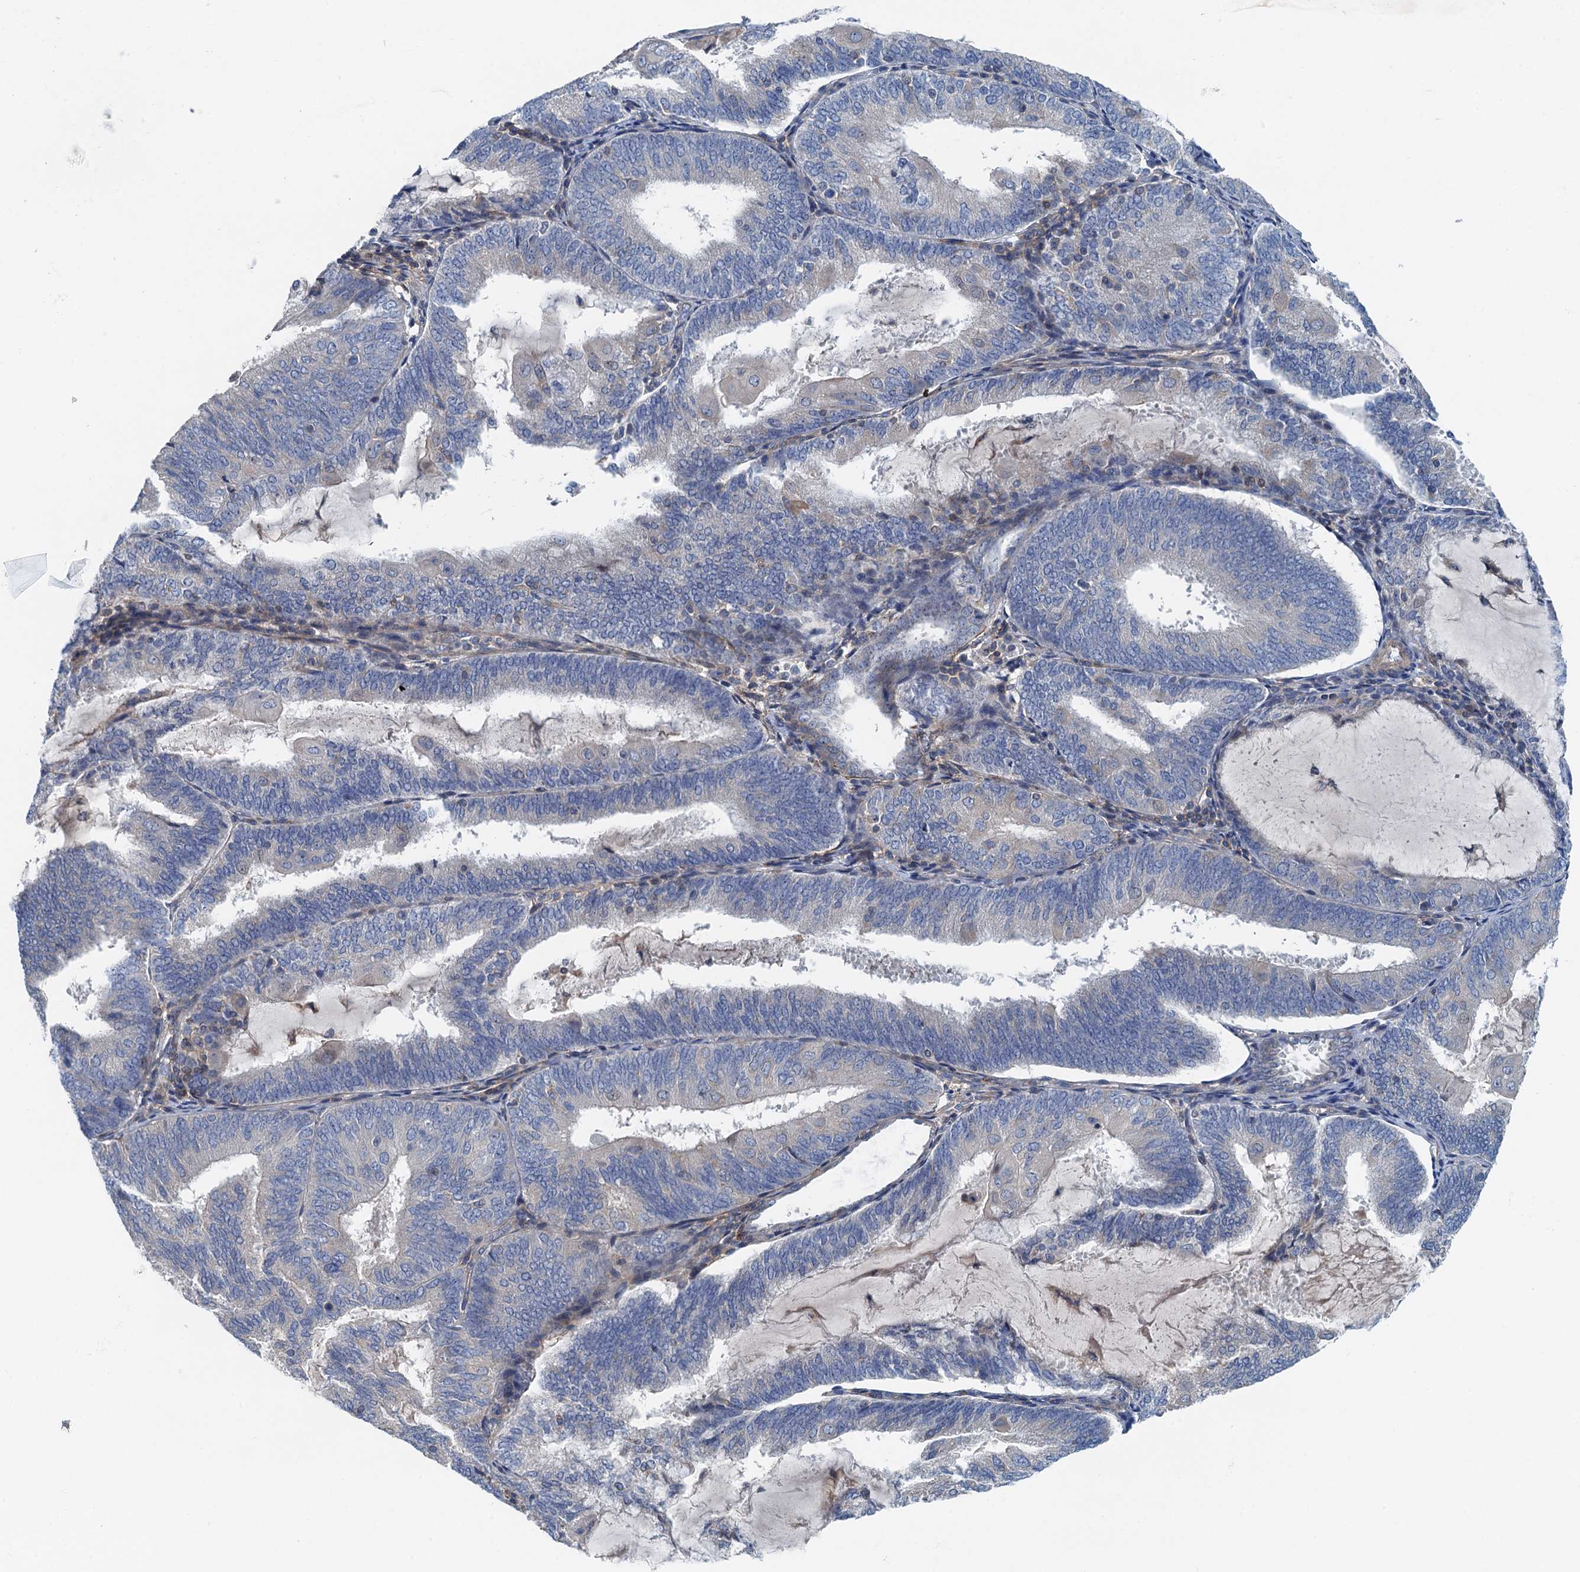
{"staining": {"intensity": "negative", "quantity": "none", "location": "none"}, "tissue": "endometrial cancer", "cell_type": "Tumor cells", "image_type": "cancer", "snomed": [{"axis": "morphology", "description": "Adenocarcinoma, NOS"}, {"axis": "topography", "description": "Endometrium"}], "caption": "High power microscopy image of an immunohistochemistry image of endometrial cancer (adenocarcinoma), revealing no significant staining in tumor cells.", "gene": "PPP1R14D", "patient": {"sex": "female", "age": 81}}